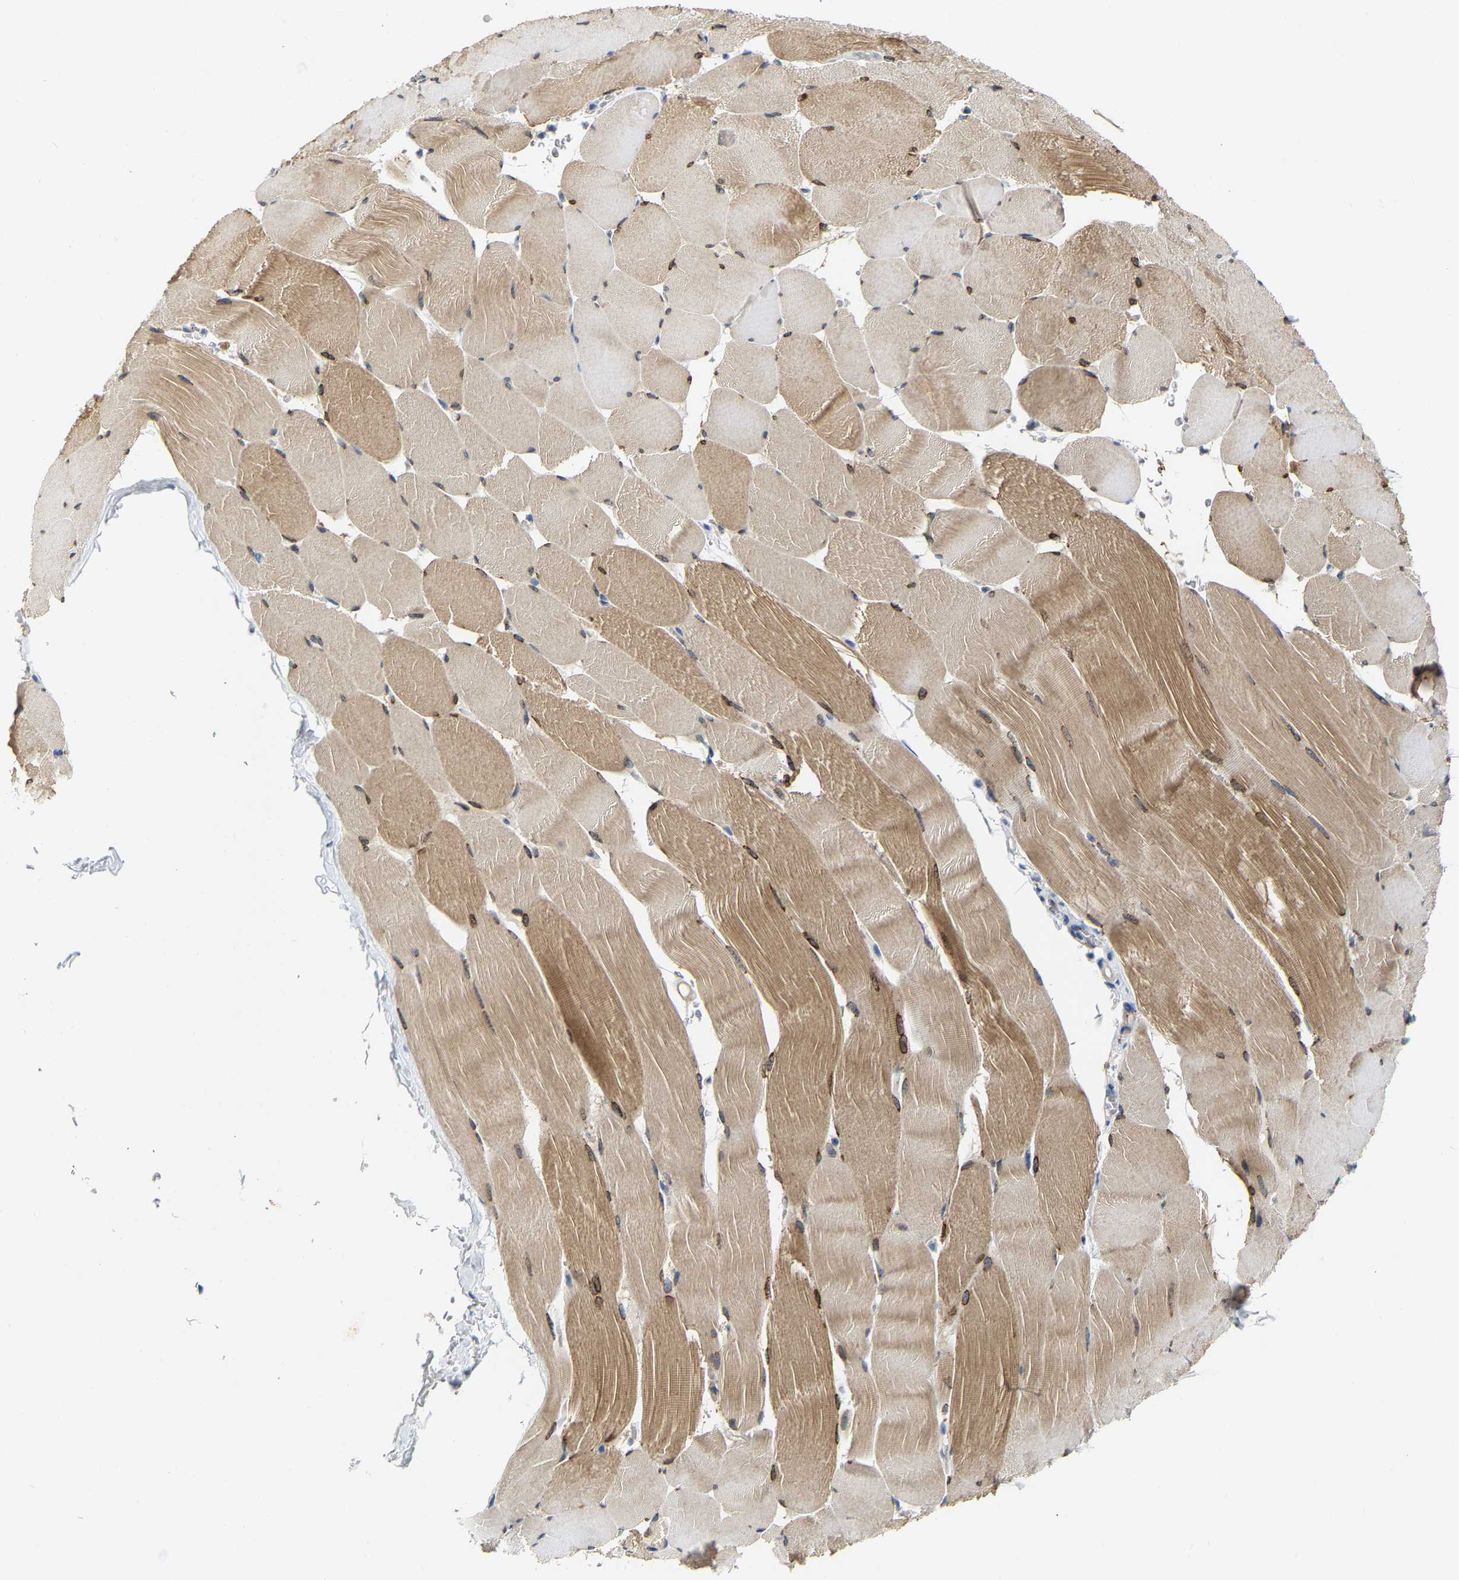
{"staining": {"intensity": "moderate", "quantity": ">75%", "location": "cytoplasmic/membranous"}, "tissue": "skeletal muscle", "cell_type": "Myocytes", "image_type": "normal", "snomed": [{"axis": "morphology", "description": "Normal tissue, NOS"}, {"axis": "topography", "description": "Skeletal muscle"}], "caption": "The photomicrograph exhibits a brown stain indicating the presence of a protein in the cytoplasmic/membranous of myocytes in skeletal muscle.", "gene": "PCNT", "patient": {"sex": "male", "age": 62}}